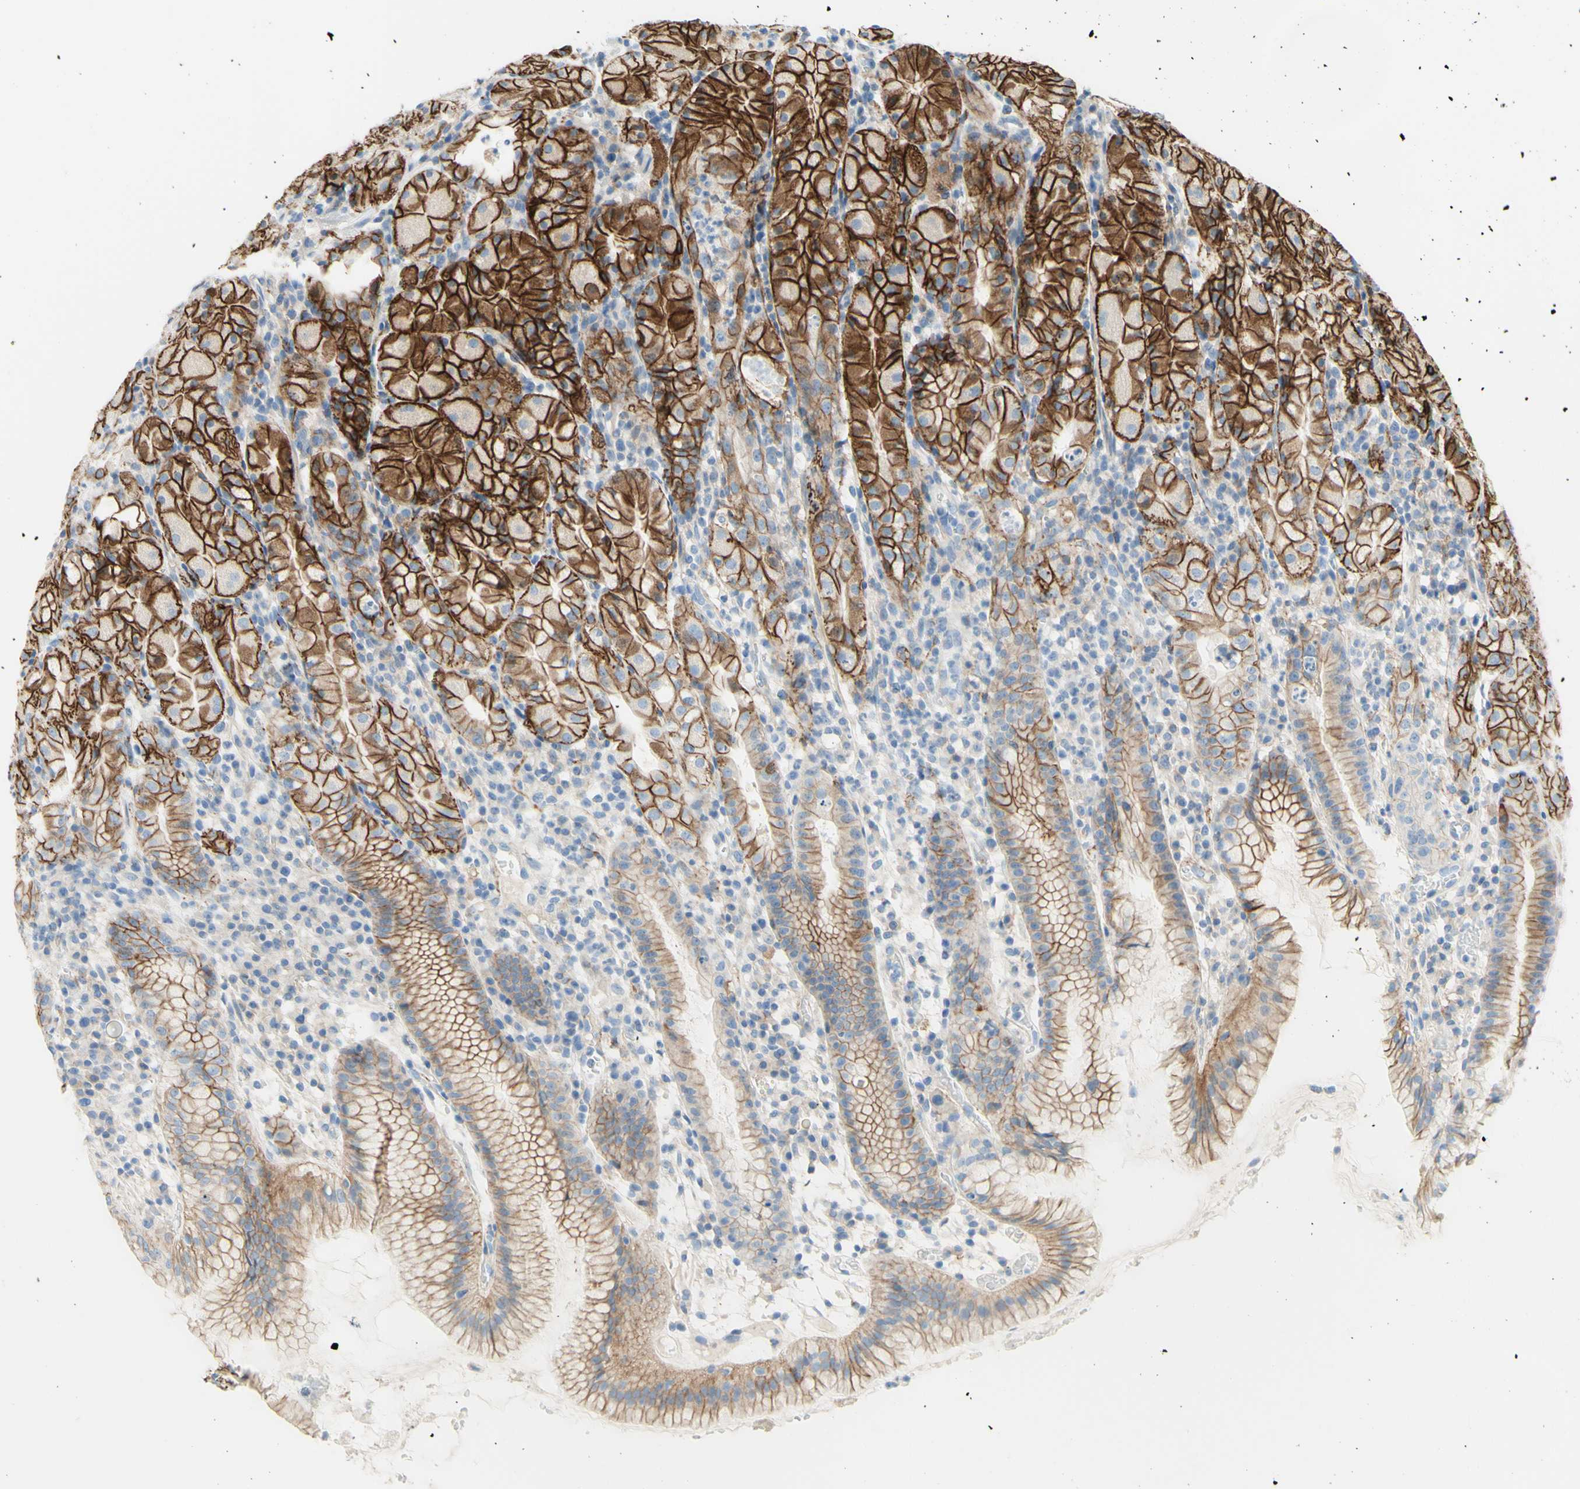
{"staining": {"intensity": "strong", "quantity": "25%-75%", "location": "cytoplasmic/membranous"}, "tissue": "stomach", "cell_type": "Glandular cells", "image_type": "normal", "snomed": [{"axis": "morphology", "description": "Normal tissue, NOS"}, {"axis": "topography", "description": "Stomach"}, {"axis": "topography", "description": "Stomach, lower"}], "caption": "A brown stain shows strong cytoplasmic/membranous staining of a protein in glandular cells of benign stomach. The protein of interest is shown in brown color, while the nuclei are stained blue.", "gene": "ALCAM", "patient": {"sex": "female", "age": 75}}